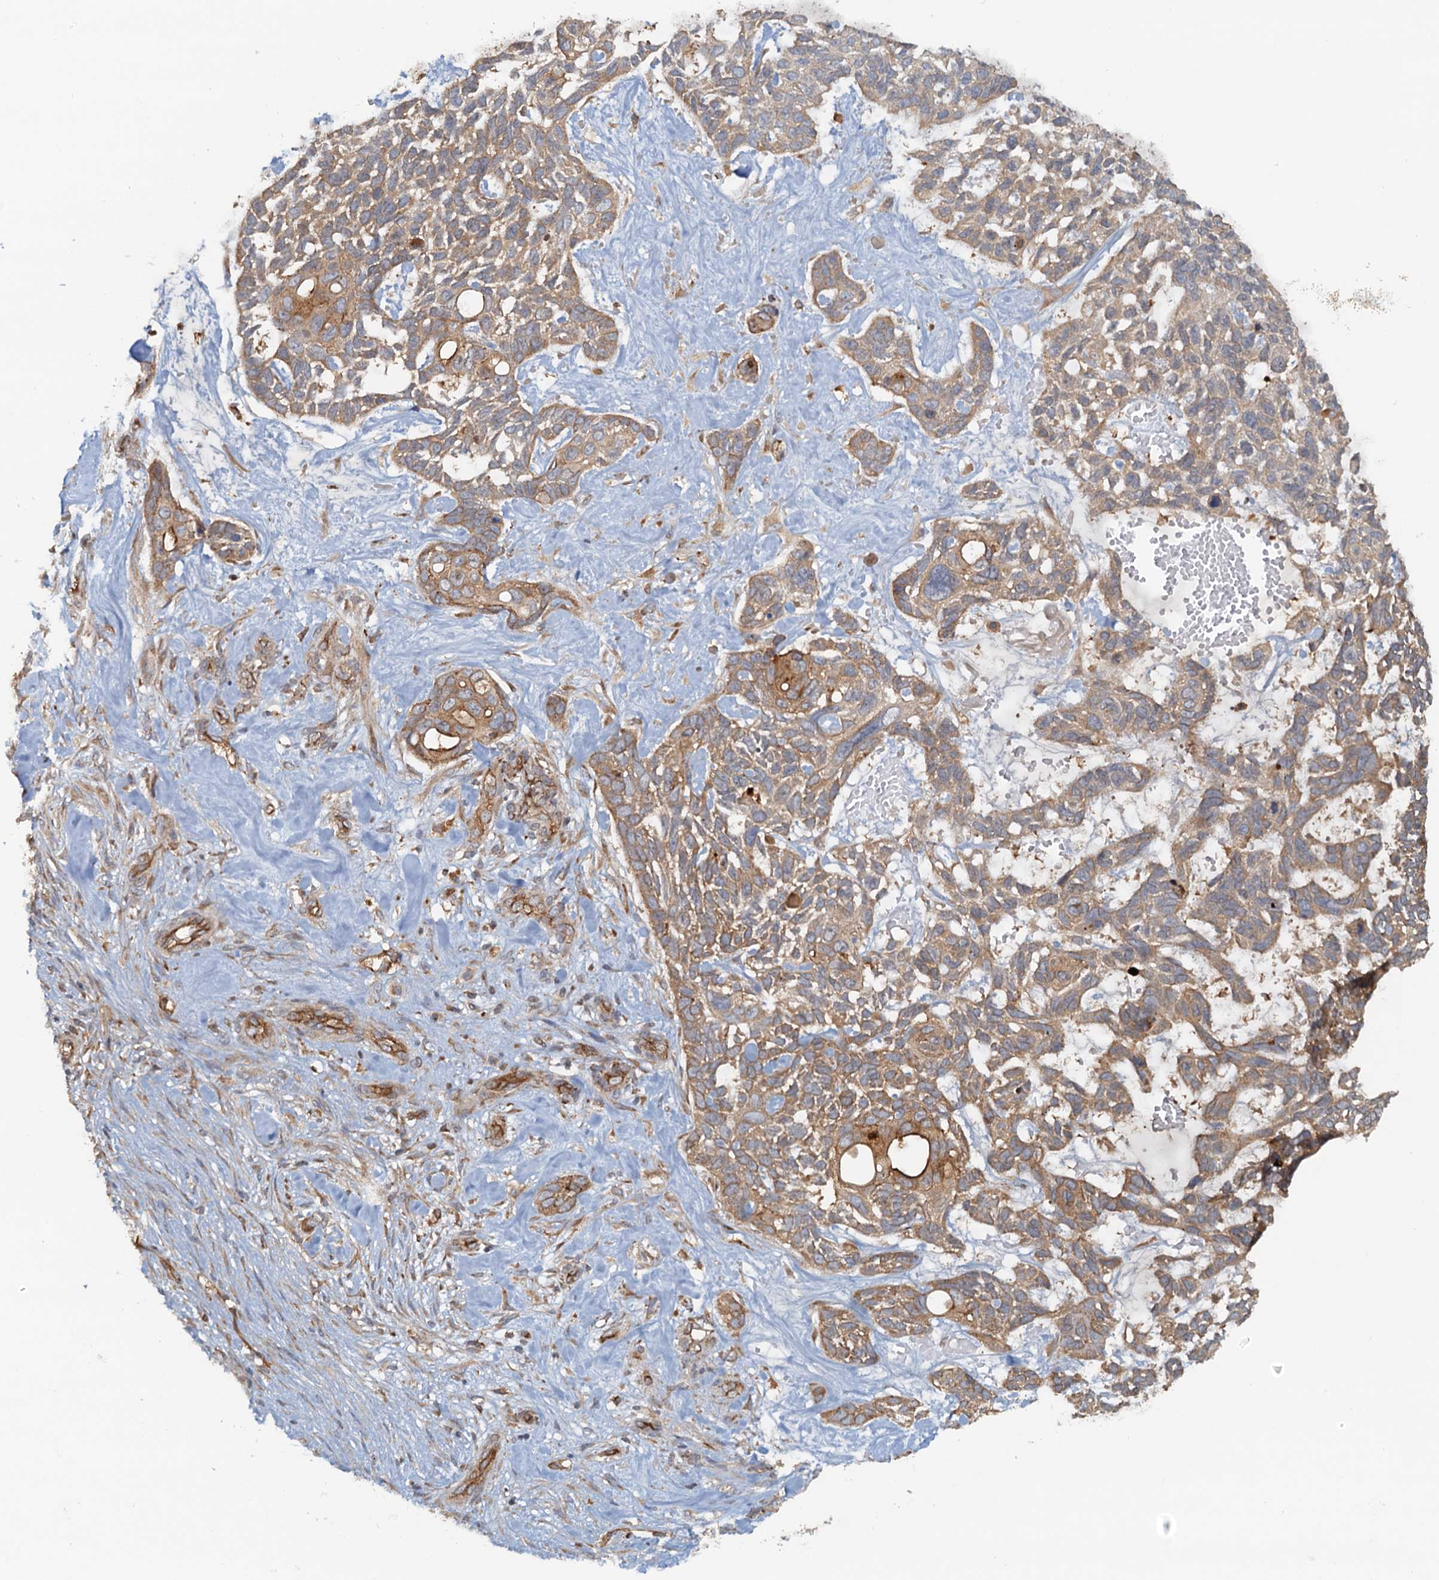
{"staining": {"intensity": "moderate", "quantity": ">75%", "location": "cytoplasmic/membranous"}, "tissue": "skin cancer", "cell_type": "Tumor cells", "image_type": "cancer", "snomed": [{"axis": "morphology", "description": "Basal cell carcinoma"}, {"axis": "topography", "description": "Skin"}], "caption": "IHC (DAB) staining of skin cancer (basal cell carcinoma) demonstrates moderate cytoplasmic/membranous protein staining in about >75% of tumor cells. The staining was performed using DAB, with brown indicating positive protein expression. Nuclei are stained blue with hematoxylin.", "gene": "NIPAL3", "patient": {"sex": "male", "age": 88}}